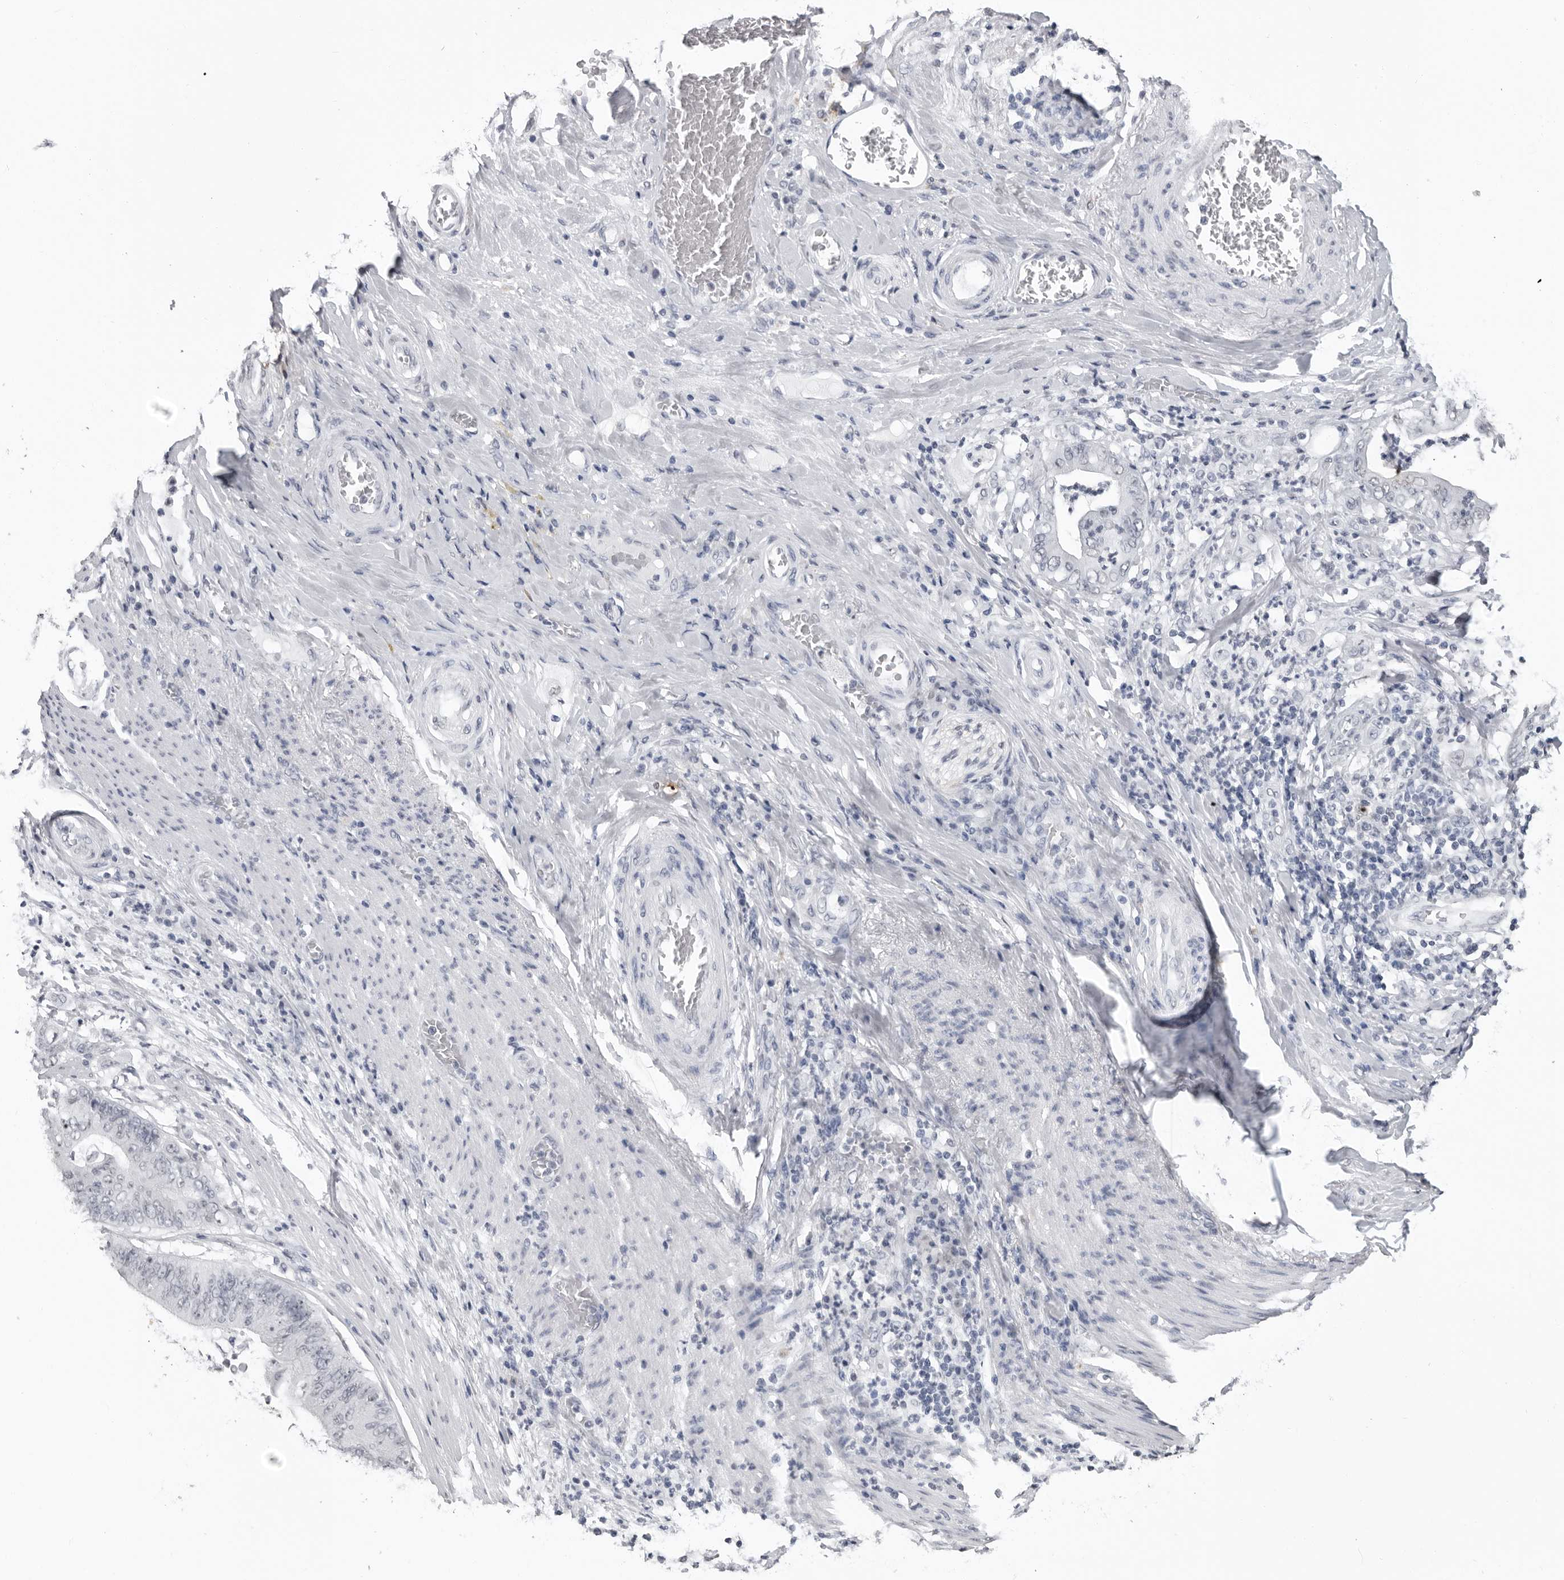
{"staining": {"intensity": "negative", "quantity": "none", "location": "none"}, "tissue": "stomach cancer", "cell_type": "Tumor cells", "image_type": "cancer", "snomed": [{"axis": "morphology", "description": "Adenocarcinoma, NOS"}, {"axis": "topography", "description": "Stomach"}], "caption": "High power microscopy histopathology image of an immunohistochemistry image of stomach adenocarcinoma, revealing no significant positivity in tumor cells. (Brightfield microscopy of DAB immunohistochemistry at high magnification).", "gene": "HEPACAM", "patient": {"sex": "female", "age": 73}}